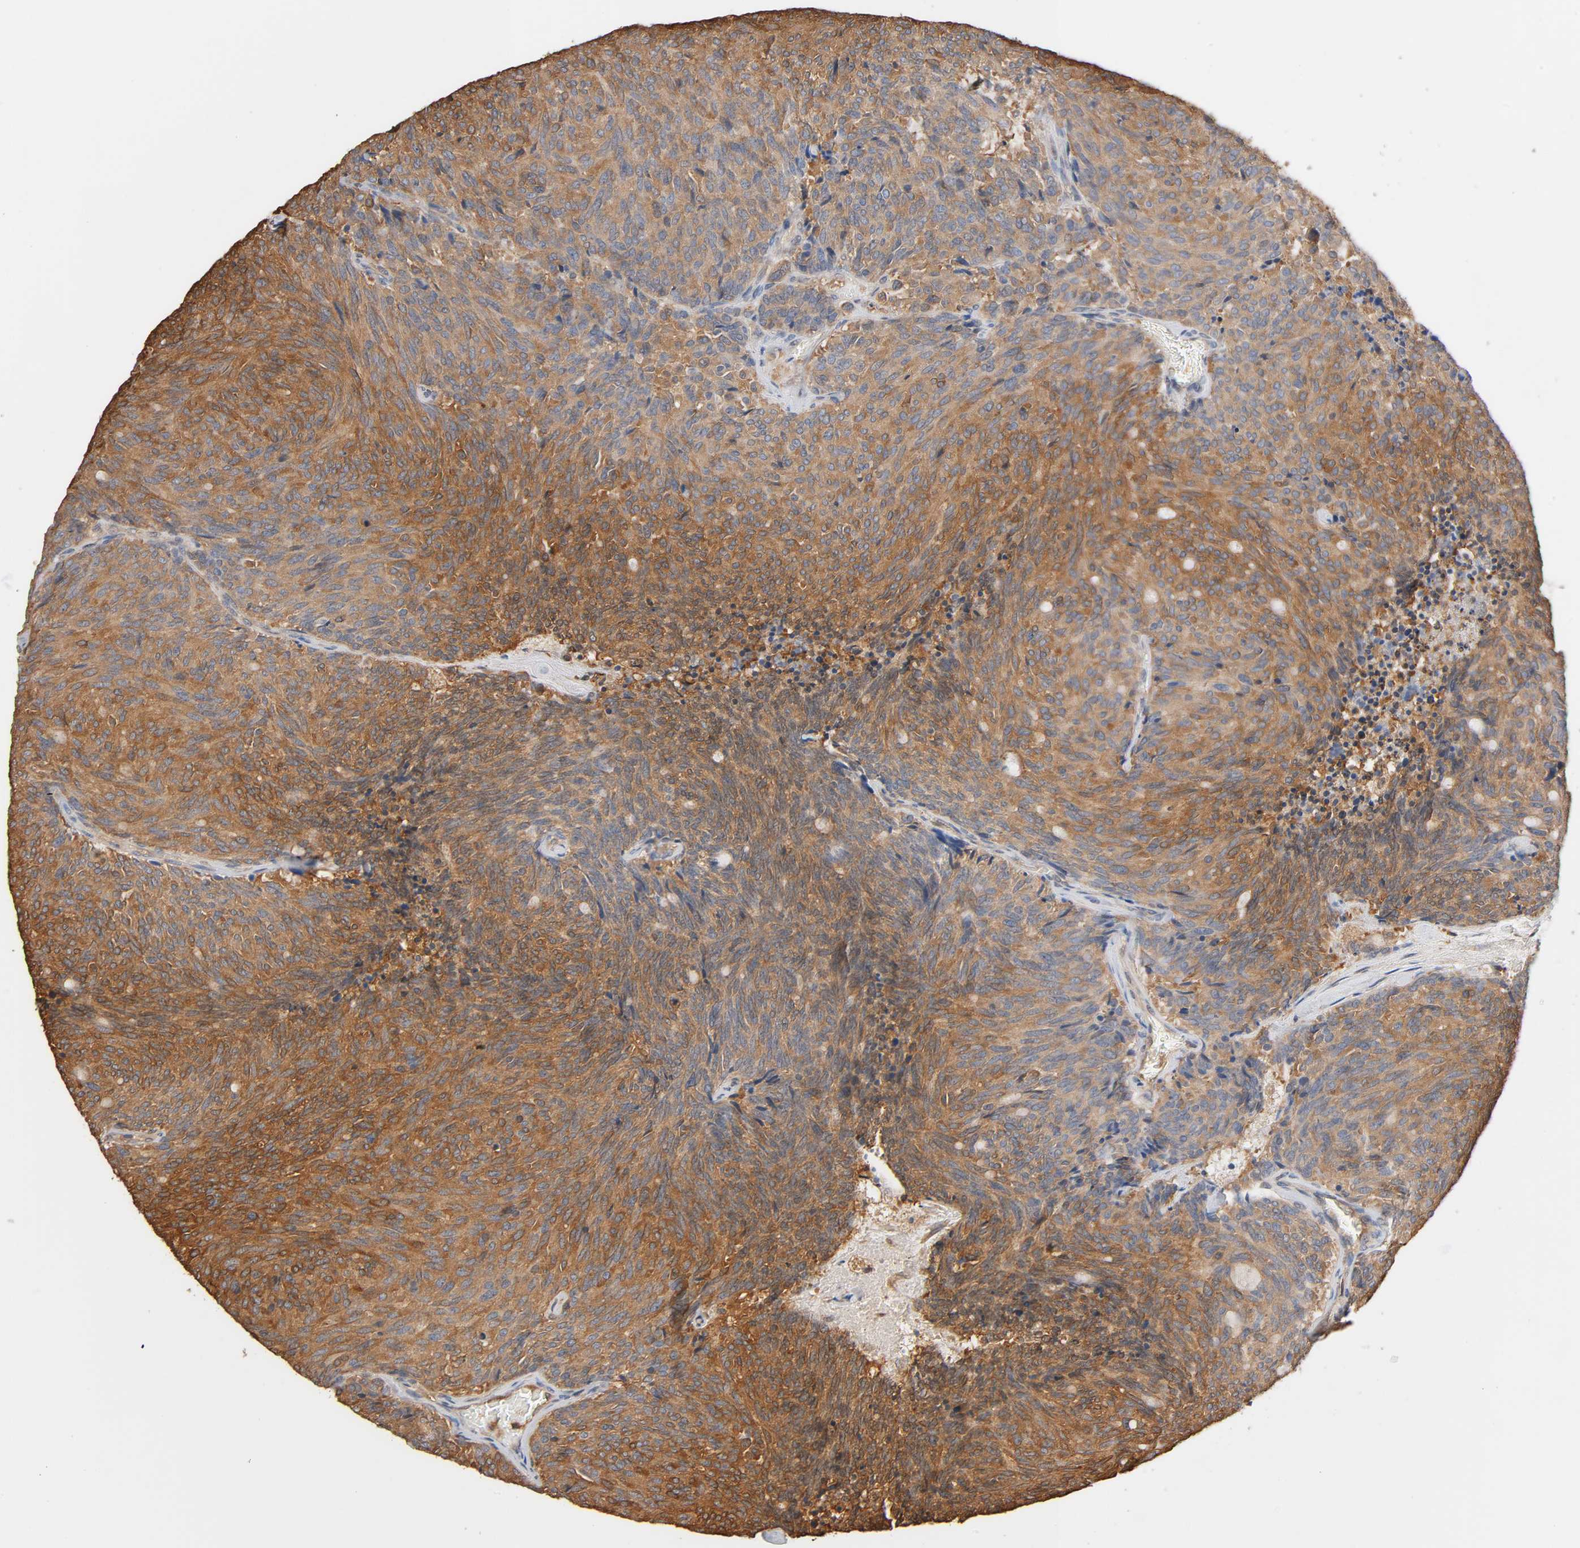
{"staining": {"intensity": "moderate", "quantity": ">75%", "location": "cytoplasmic/membranous"}, "tissue": "carcinoid", "cell_type": "Tumor cells", "image_type": "cancer", "snomed": [{"axis": "morphology", "description": "Carcinoid, malignant, NOS"}, {"axis": "topography", "description": "Pancreas"}], "caption": "IHC of carcinoid demonstrates medium levels of moderate cytoplasmic/membranous positivity in about >75% of tumor cells.", "gene": "ALDOA", "patient": {"sex": "female", "age": 54}}